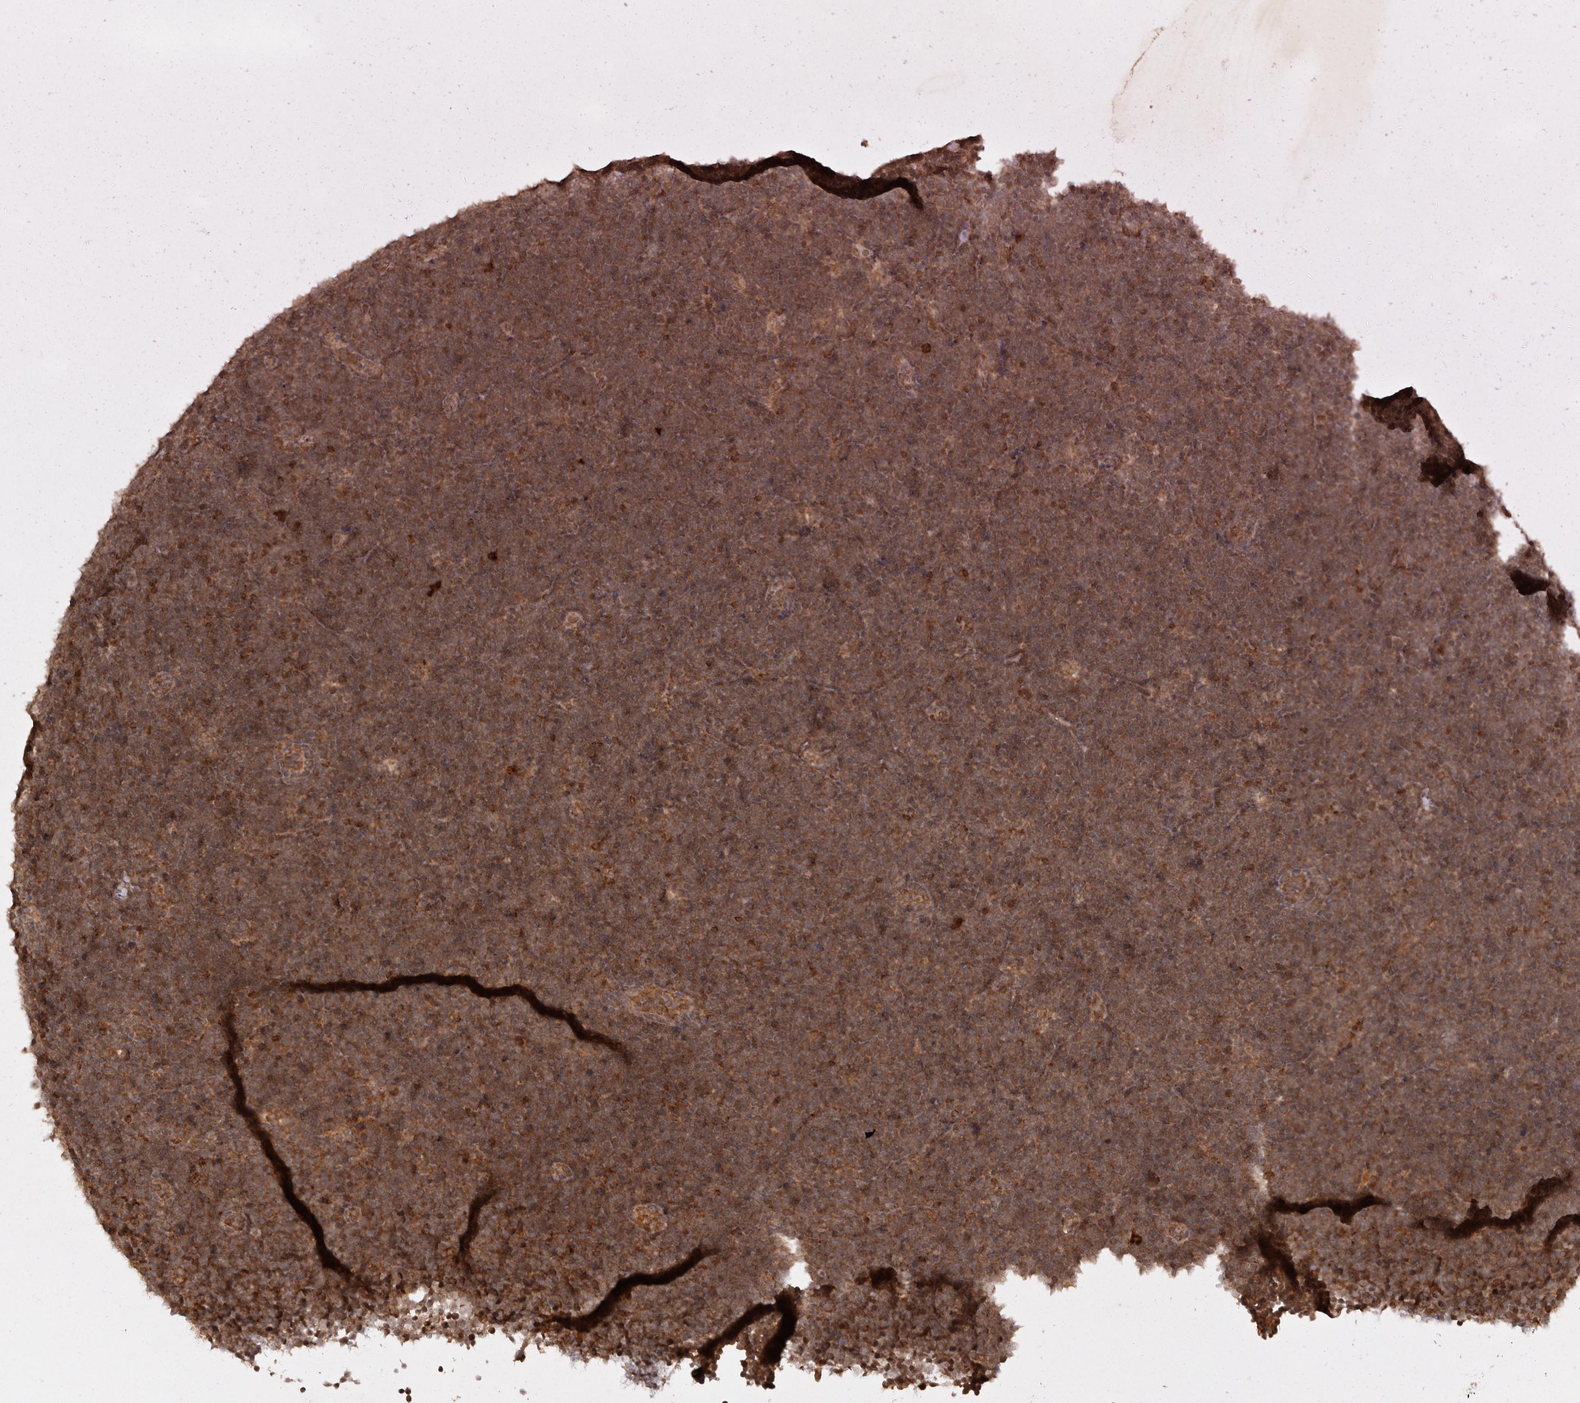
{"staining": {"intensity": "moderate", "quantity": ">75%", "location": "cytoplasmic/membranous"}, "tissue": "lymphoma", "cell_type": "Tumor cells", "image_type": "cancer", "snomed": [{"axis": "morphology", "description": "Malignant lymphoma, non-Hodgkin's type, High grade"}, {"axis": "topography", "description": "Lymph node"}], "caption": "Immunohistochemistry (IHC) image of neoplastic tissue: malignant lymphoma, non-Hodgkin's type (high-grade) stained using immunohistochemistry (IHC) exhibits medium levels of moderate protein expression localized specifically in the cytoplasmic/membranous of tumor cells, appearing as a cytoplasmic/membranous brown color.", "gene": "TARS2", "patient": {"sex": "male", "age": 13}}